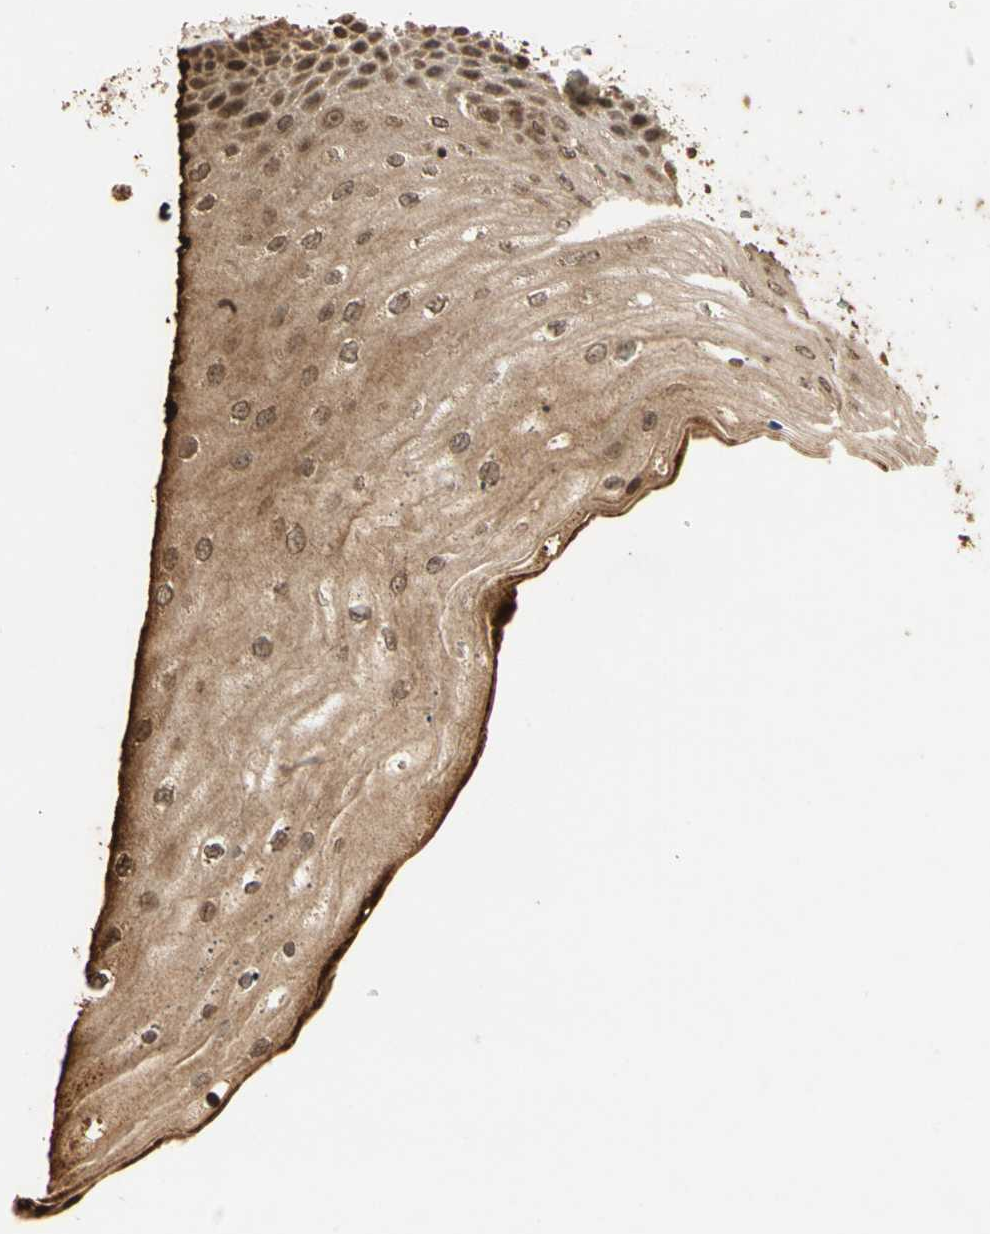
{"staining": {"intensity": "moderate", "quantity": ">75%", "location": "cytoplasmic/membranous,nuclear"}, "tissue": "skin", "cell_type": "Epidermal cells", "image_type": "normal", "snomed": [{"axis": "morphology", "description": "Normal tissue, NOS"}, {"axis": "topography", "description": "Anal"}], "caption": "Immunohistochemical staining of normal human skin reveals moderate cytoplasmic/membranous,nuclear protein staining in about >75% of epidermal cells.", "gene": "RFFL", "patient": {"sex": "female", "age": 46}}